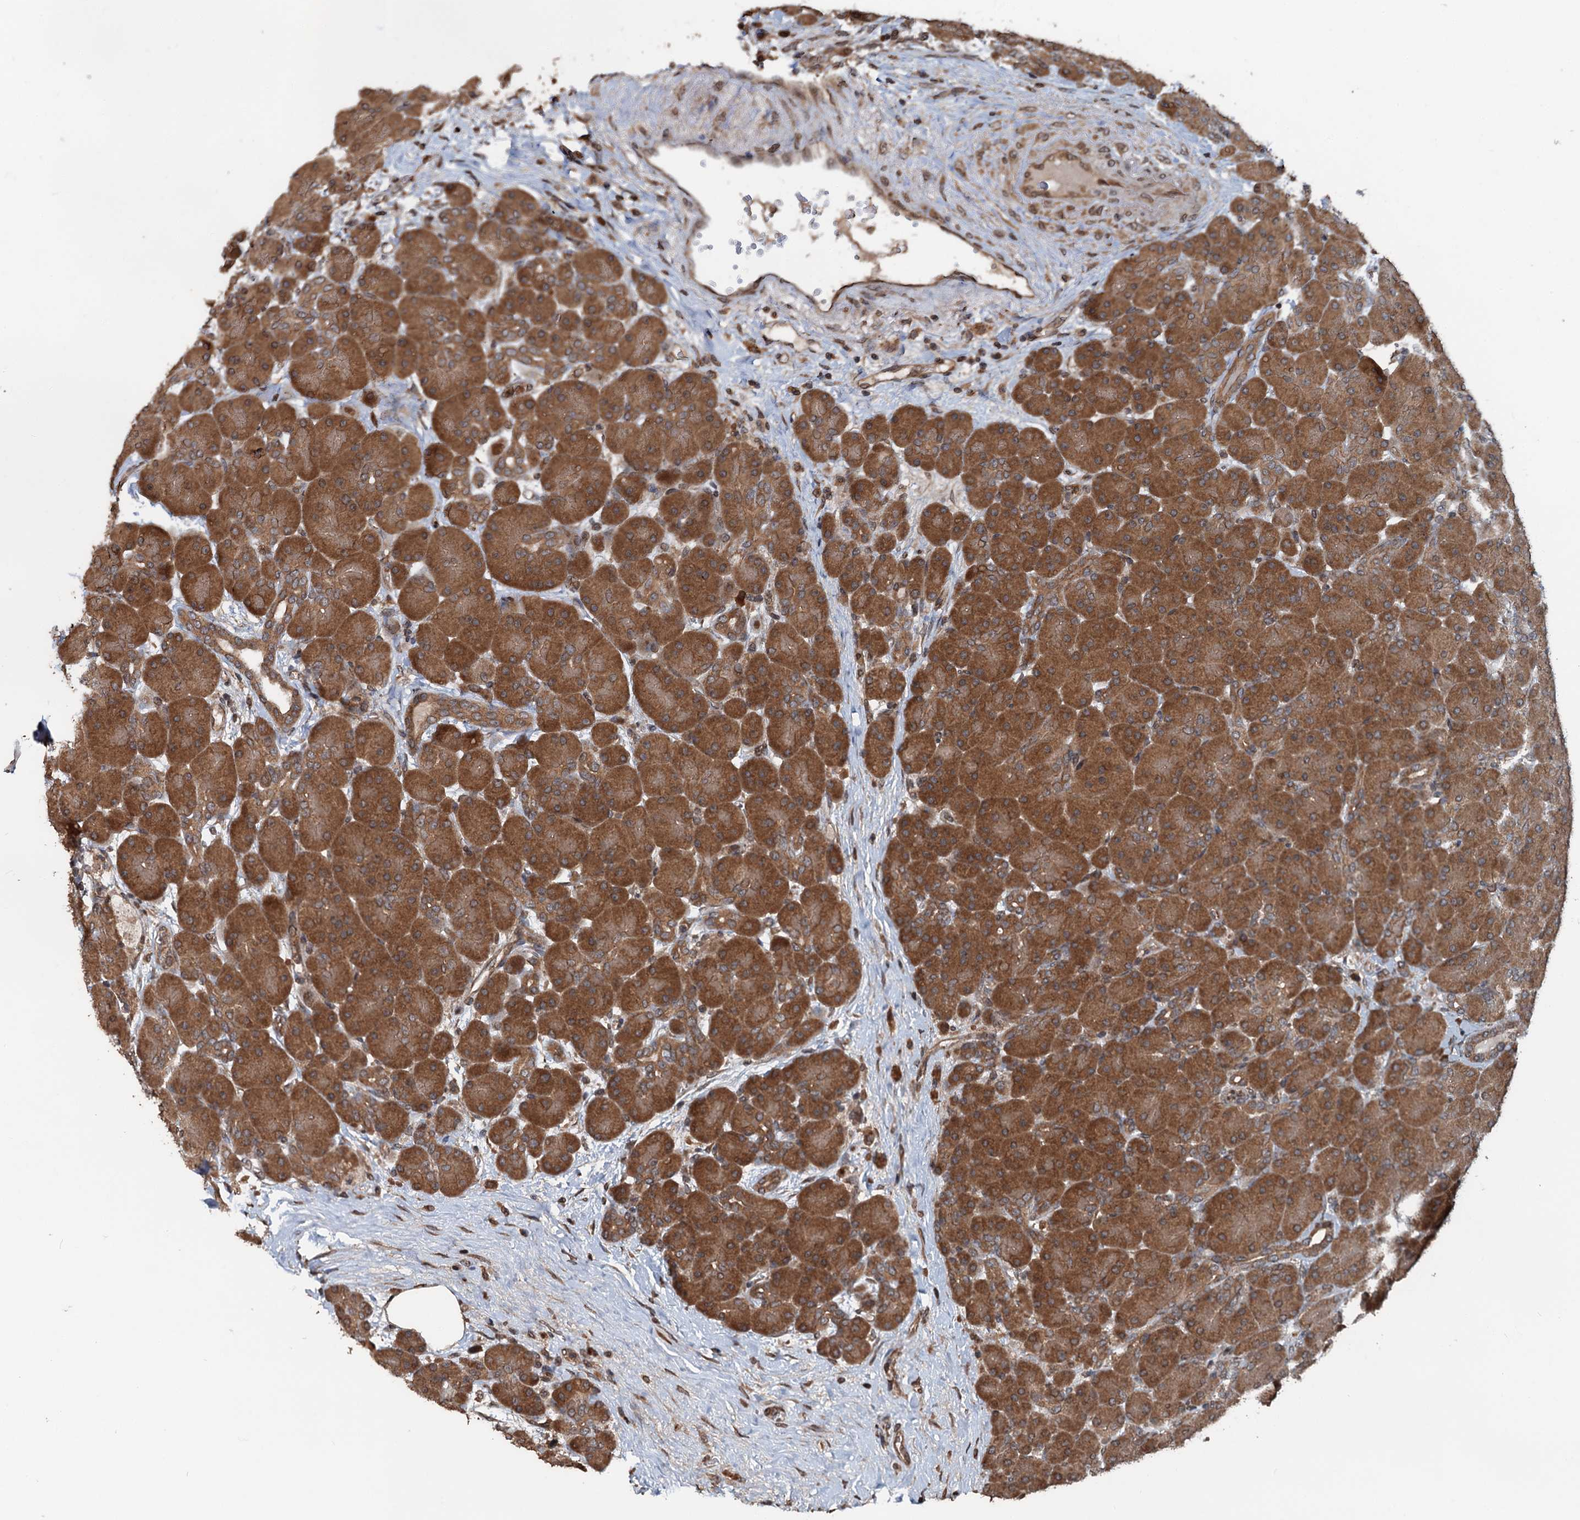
{"staining": {"intensity": "strong", "quantity": ">75%", "location": "cytoplasmic/membranous"}, "tissue": "pancreas", "cell_type": "Exocrine glandular cells", "image_type": "normal", "snomed": [{"axis": "morphology", "description": "Normal tissue, NOS"}, {"axis": "topography", "description": "Pancreas"}], "caption": "Immunohistochemical staining of normal human pancreas exhibits high levels of strong cytoplasmic/membranous expression in approximately >75% of exocrine glandular cells.", "gene": "N4BP2L2", "patient": {"sex": "male", "age": 66}}